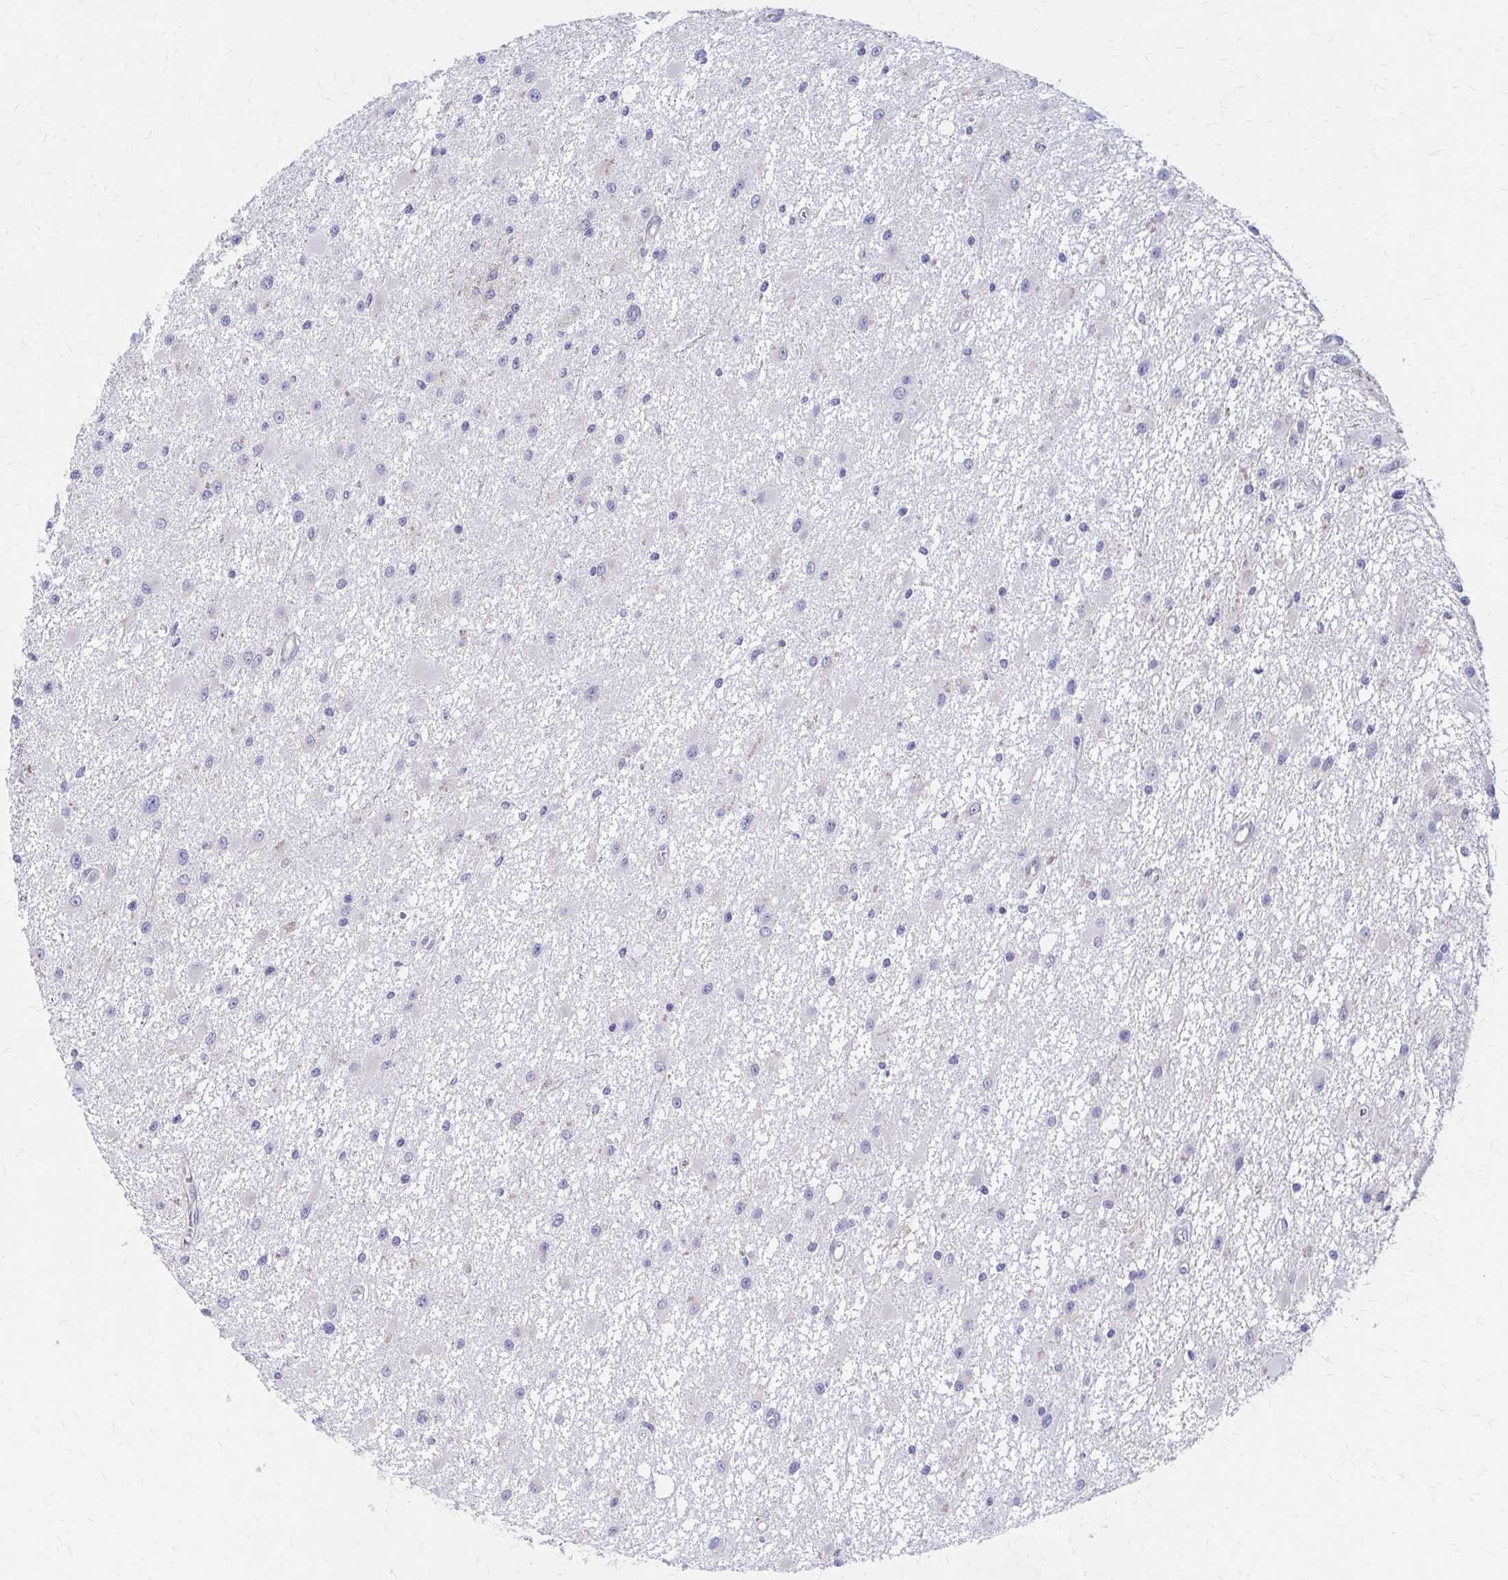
{"staining": {"intensity": "negative", "quantity": "none", "location": "none"}, "tissue": "glioma", "cell_type": "Tumor cells", "image_type": "cancer", "snomed": [{"axis": "morphology", "description": "Glioma, malignant, High grade"}, {"axis": "topography", "description": "Brain"}], "caption": "Glioma stained for a protein using immunohistochemistry (IHC) demonstrates no positivity tumor cells.", "gene": "RPL27A", "patient": {"sex": "male", "age": 54}}